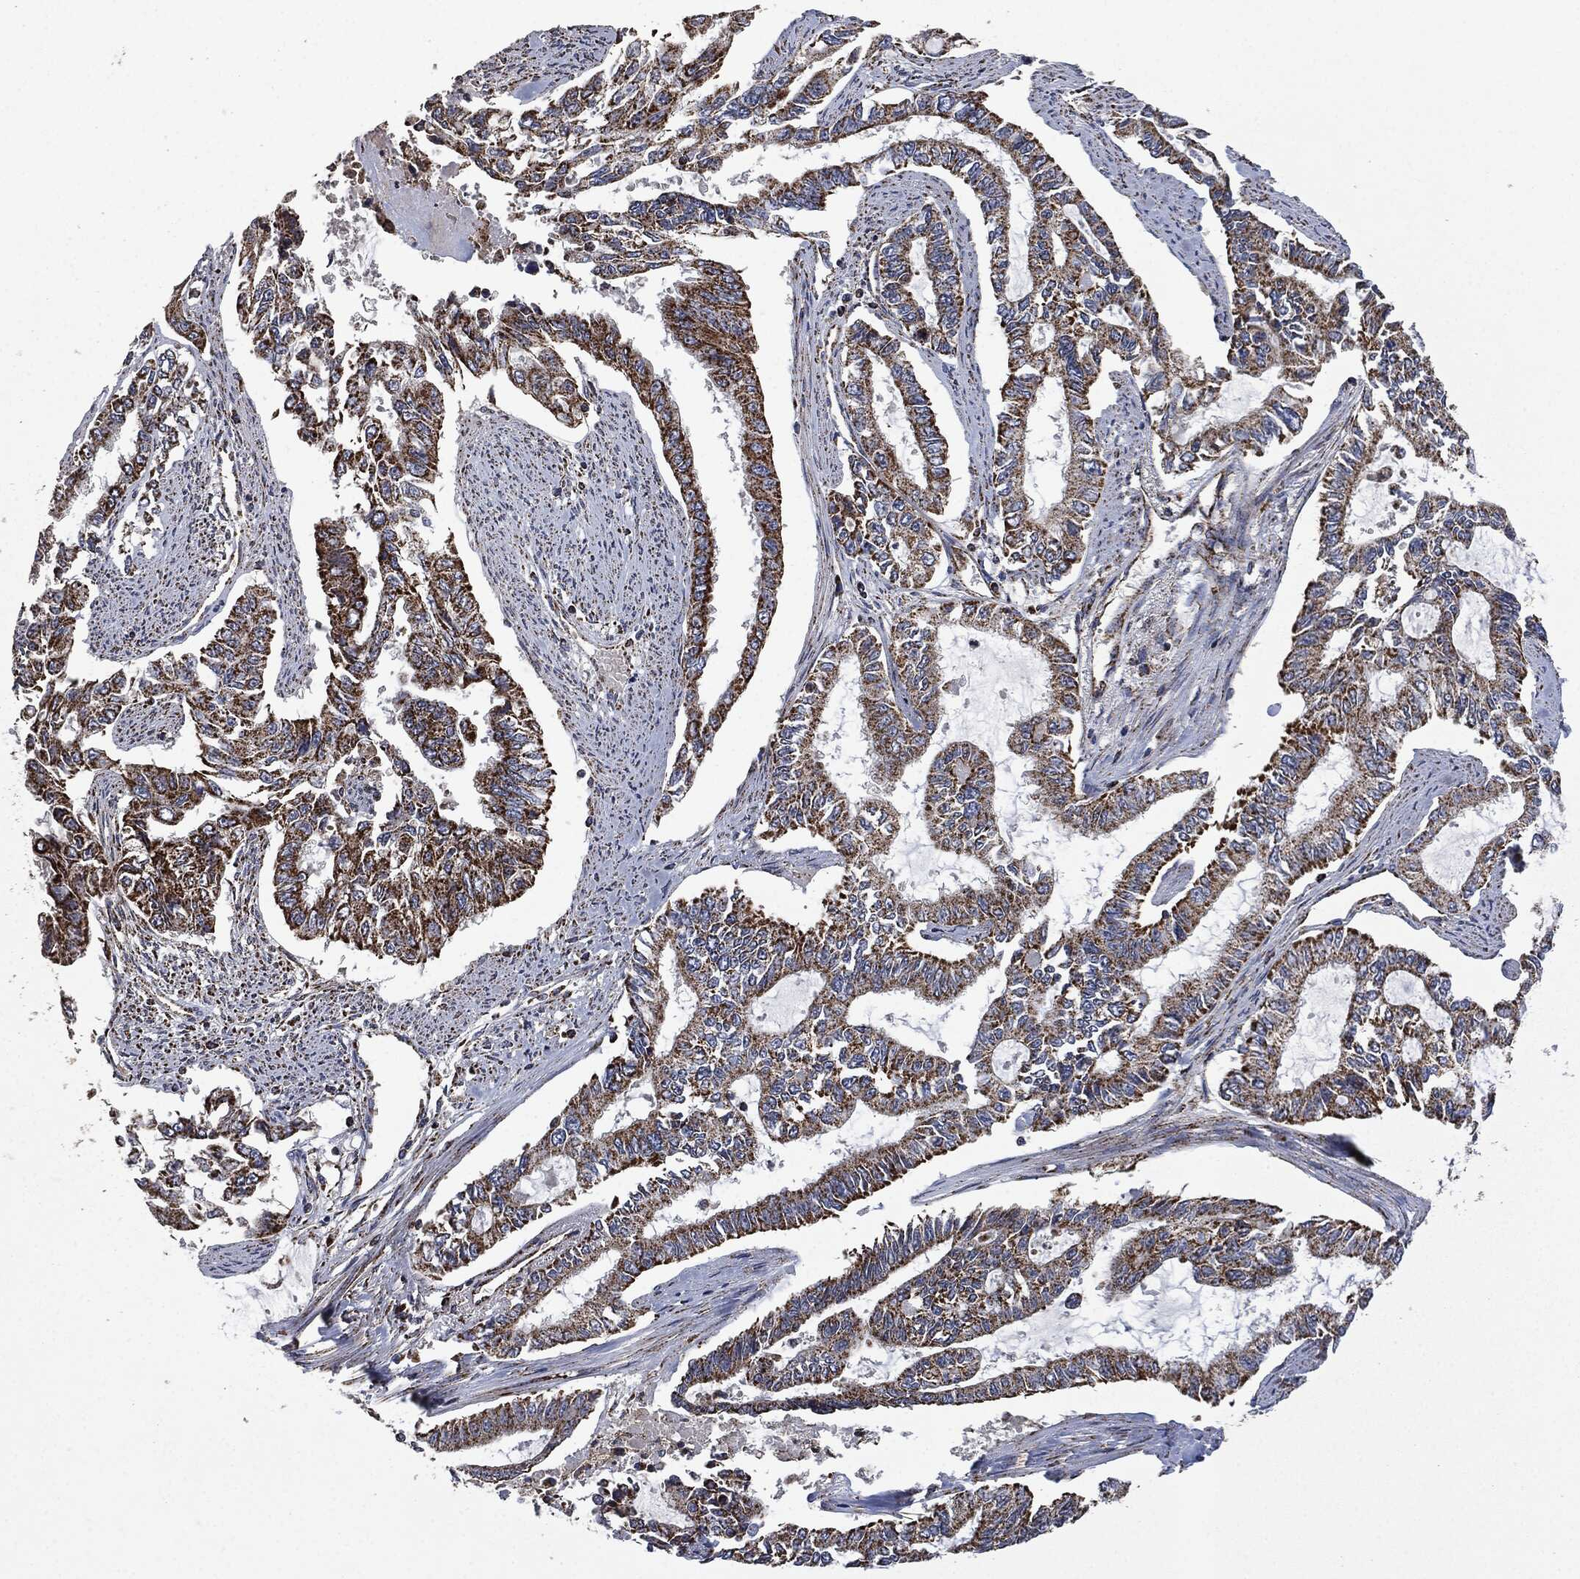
{"staining": {"intensity": "strong", "quantity": ">75%", "location": "cytoplasmic/membranous"}, "tissue": "endometrial cancer", "cell_type": "Tumor cells", "image_type": "cancer", "snomed": [{"axis": "morphology", "description": "Adenocarcinoma, NOS"}, {"axis": "topography", "description": "Uterus"}], "caption": "There is high levels of strong cytoplasmic/membranous staining in tumor cells of endometrial cancer, as demonstrated by immunohistochemical staining (brown color).", "gene": "RYK", "patient": {"sex": "female", "age": 59}}